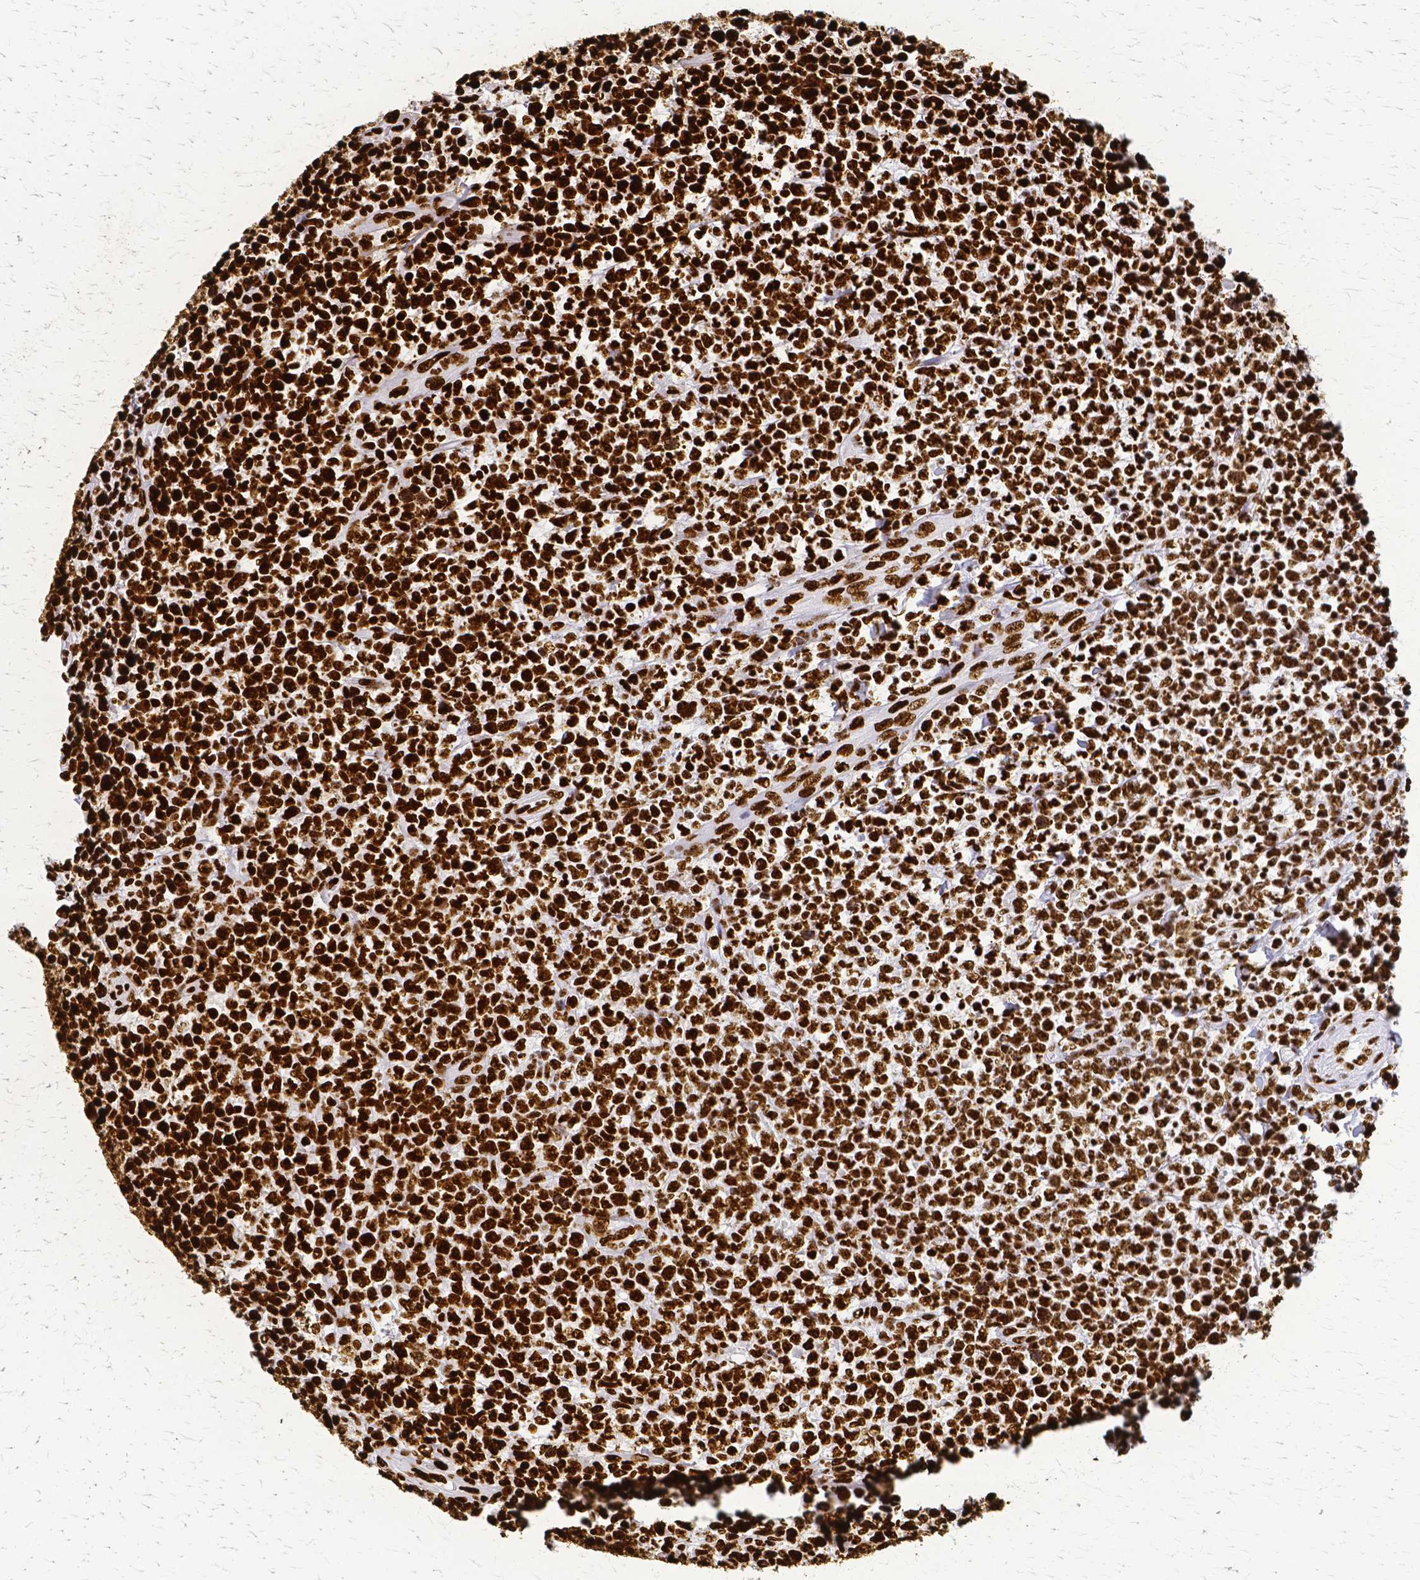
{"staining": {"intensity": "strong", "quantity": ">75%", "location": "nuclear"}, "tissue": "lymphoma", "cell_type": "Tumor cells", "image_type": "cancer", "snomed": [{"axis": "morphology", "description": "Malignant lymphoma, non-Hodgkin's type, High grade"}, {"axis": "topography", "description": "Soft tissue"}], "caption": "Immunohistochemical staining of human malignant lymphoma, non-Hodgkin's type (high-grade) exhibits high levels of strong nuclear staining in about >75% of tumor cells.", "gene": "SFPQ", "patient": {"sex": "female", "age": 56}}